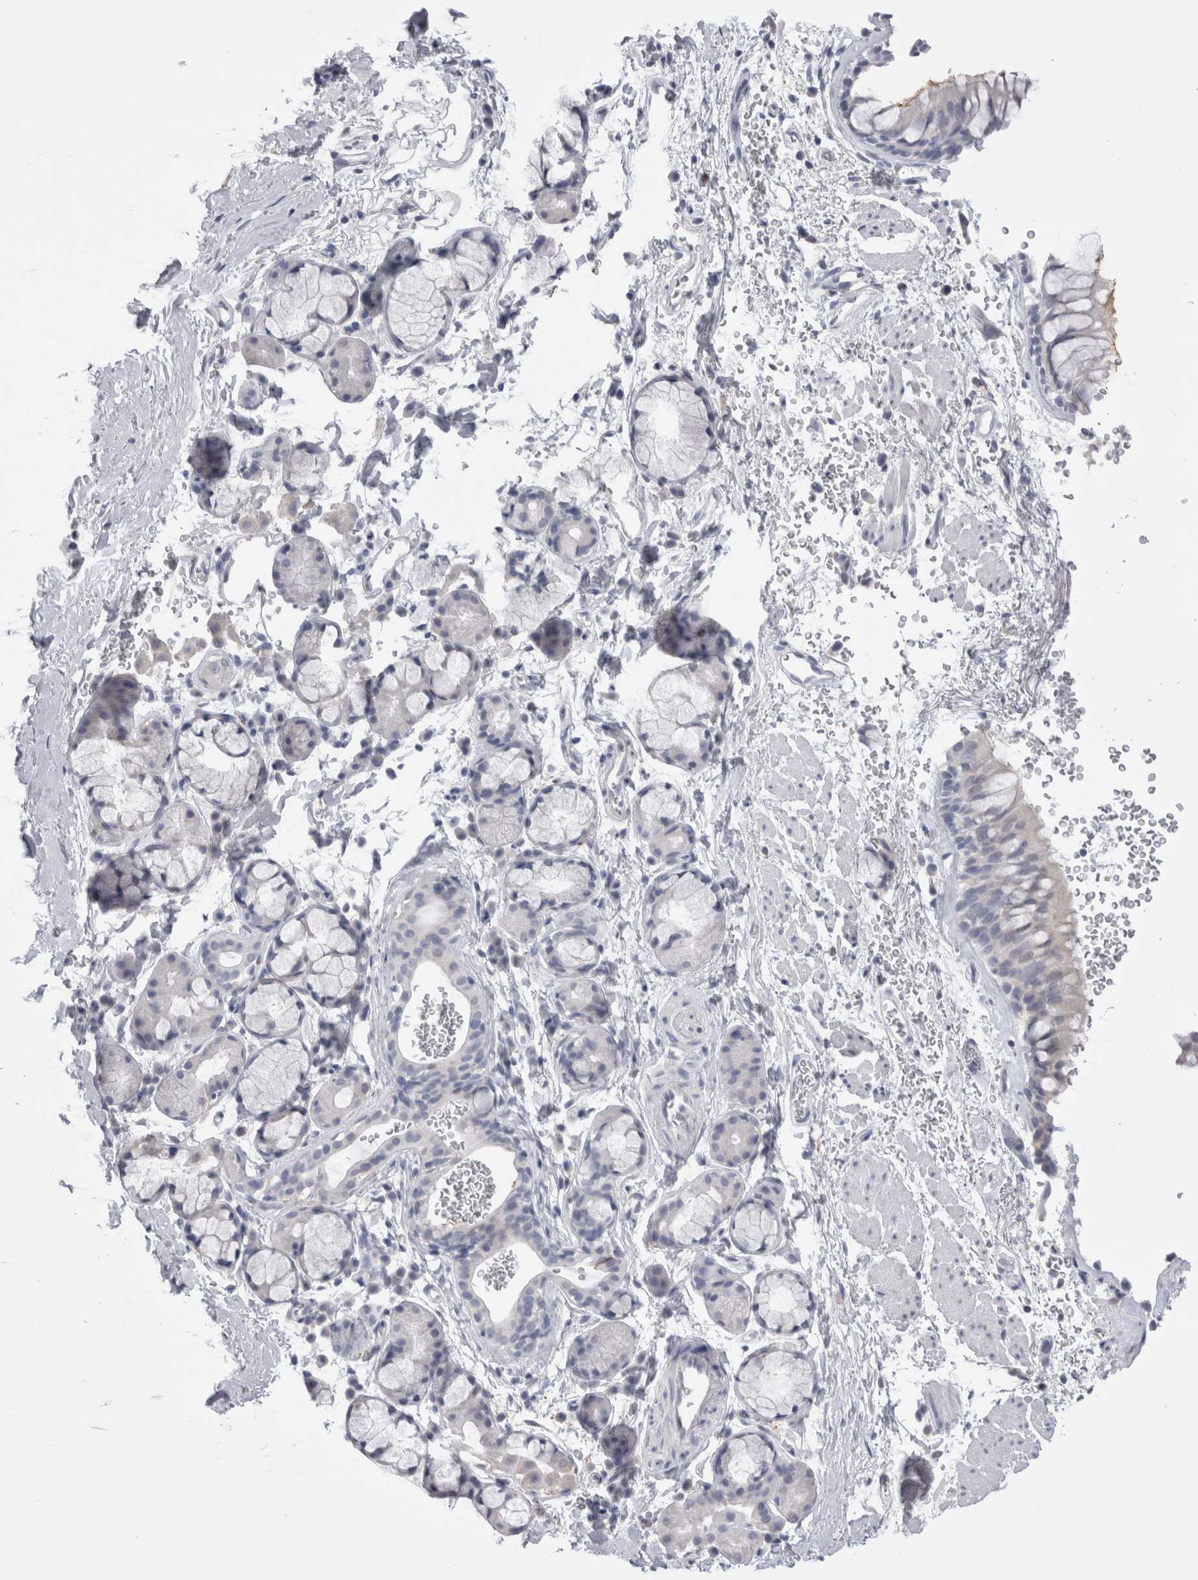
{"staining": {"intensity": "weak", "quantity": "25%-75%", "location": "cytoplasmic/membranous"}, "tissue": "bronchus", "cell_type": "Respiratory epithelial cells", "image_type": "normal", "snomed": [{"axis": "morphology", "description": "Normal tissue, NOS"}, {"axis": "topography", "description": "Cartilage tissue"}, {"axis": "topography", "description": "Bronchus"}], "caption": "Immunohistochemistry image of normal bronchus: bronchus stained using immunohistochemistry demonstrates low levels of weak protein expression localized specifically in the cytoplasmic/membranous of respiratory epithelial cells, appearing as a cytoplasmic/membranous brown color.", "gene": "SUCNR1", "patient": {"sex": "female", "age": 53}}